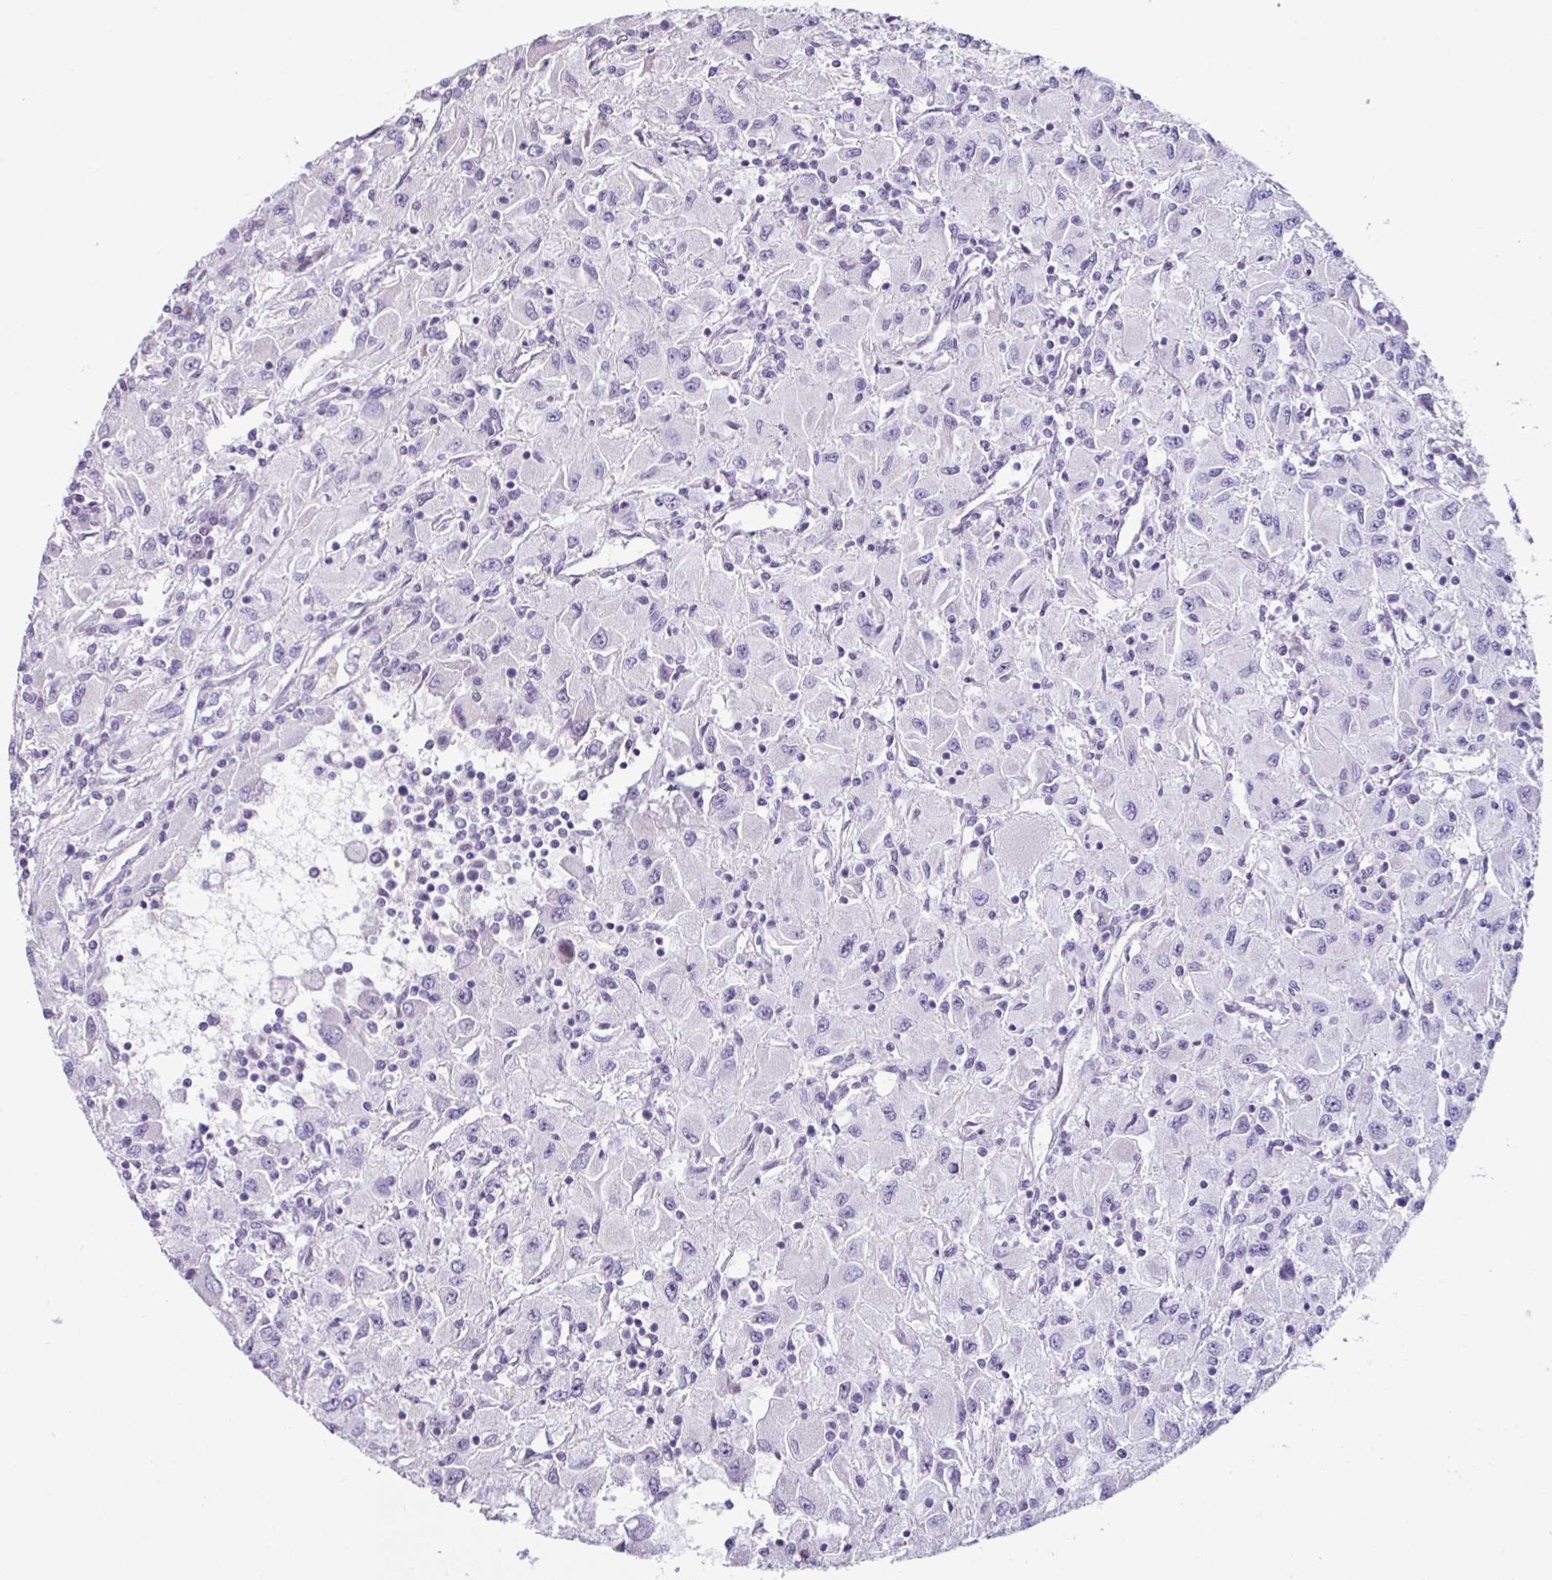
{"staining": {"intensity": "negative", "quantity": "none", "location": "none"}, "tissue": "renal cancer", "cell_type": "Tumor cells", "image_type": "cancer", "snomed": [{"axis": "morphology", "description": "Adenocarcinoma, NOS"}, {"axis": "topography", "description": "Kidney"}], "caption": "Immunohistochemical staining of renal cancer reveals no significant expression in tumor cells.", "gene": "CLCA1", "patient": {"sex": "female", "age": 67}}